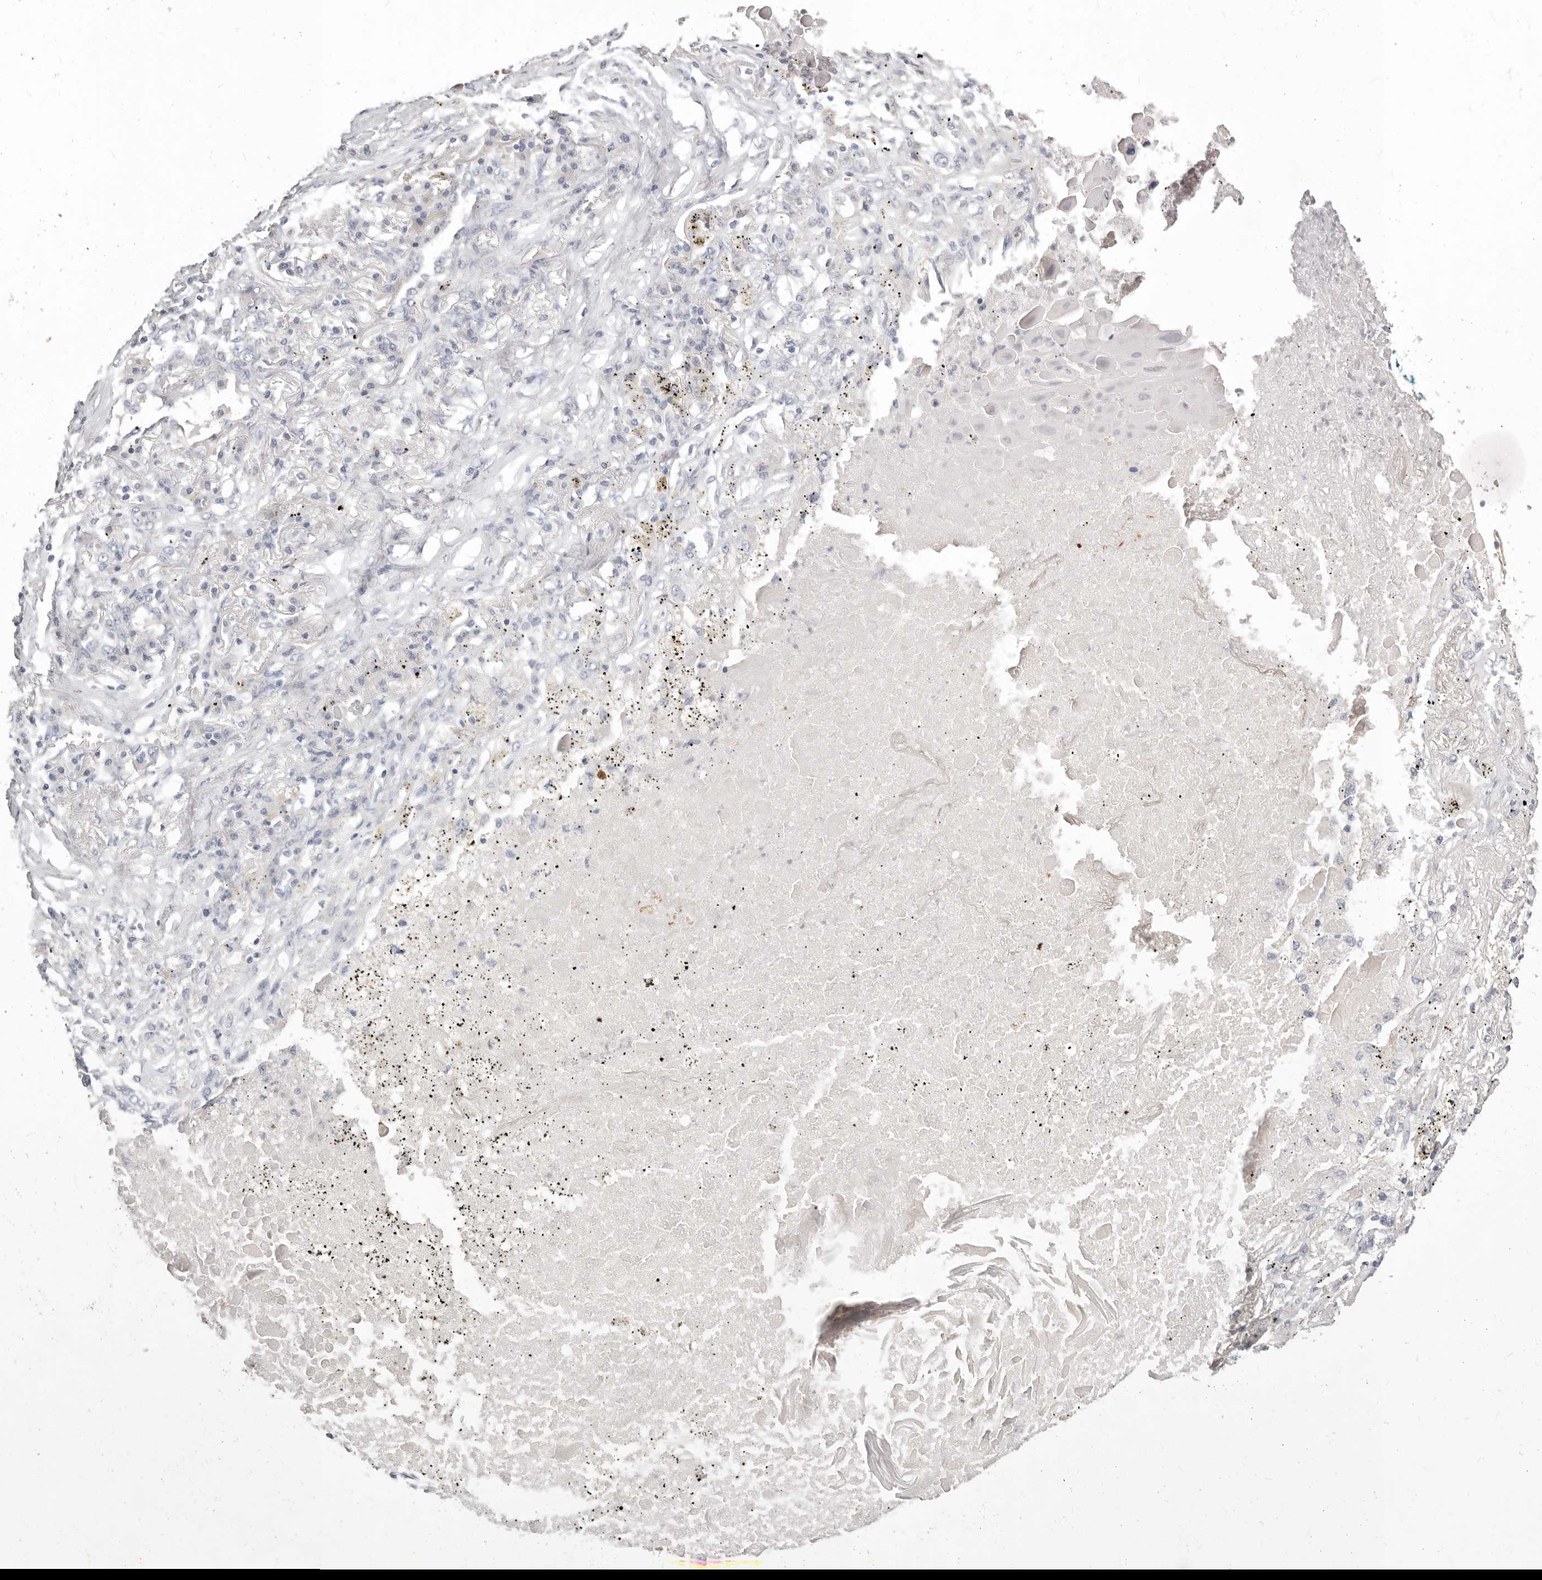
{"staining": {"intensity": "negative", "quantity": "none", "location": "none"}, "tissue": "lung cancer", "cell_type": "Tumor cells", "image_type": "cancer", "snomed": [{"axis": "morphology", "description": "Squamous cell carcinoma, NOS"}, {"axis": "topography", "description": "Lung"}], "caption": "The histopathology image demonstrates no staining of tumor cells in squamous cell carcinoma (lung).", "gene": "TMEM63B", "patient": {"sex": "female", "age": 63}}